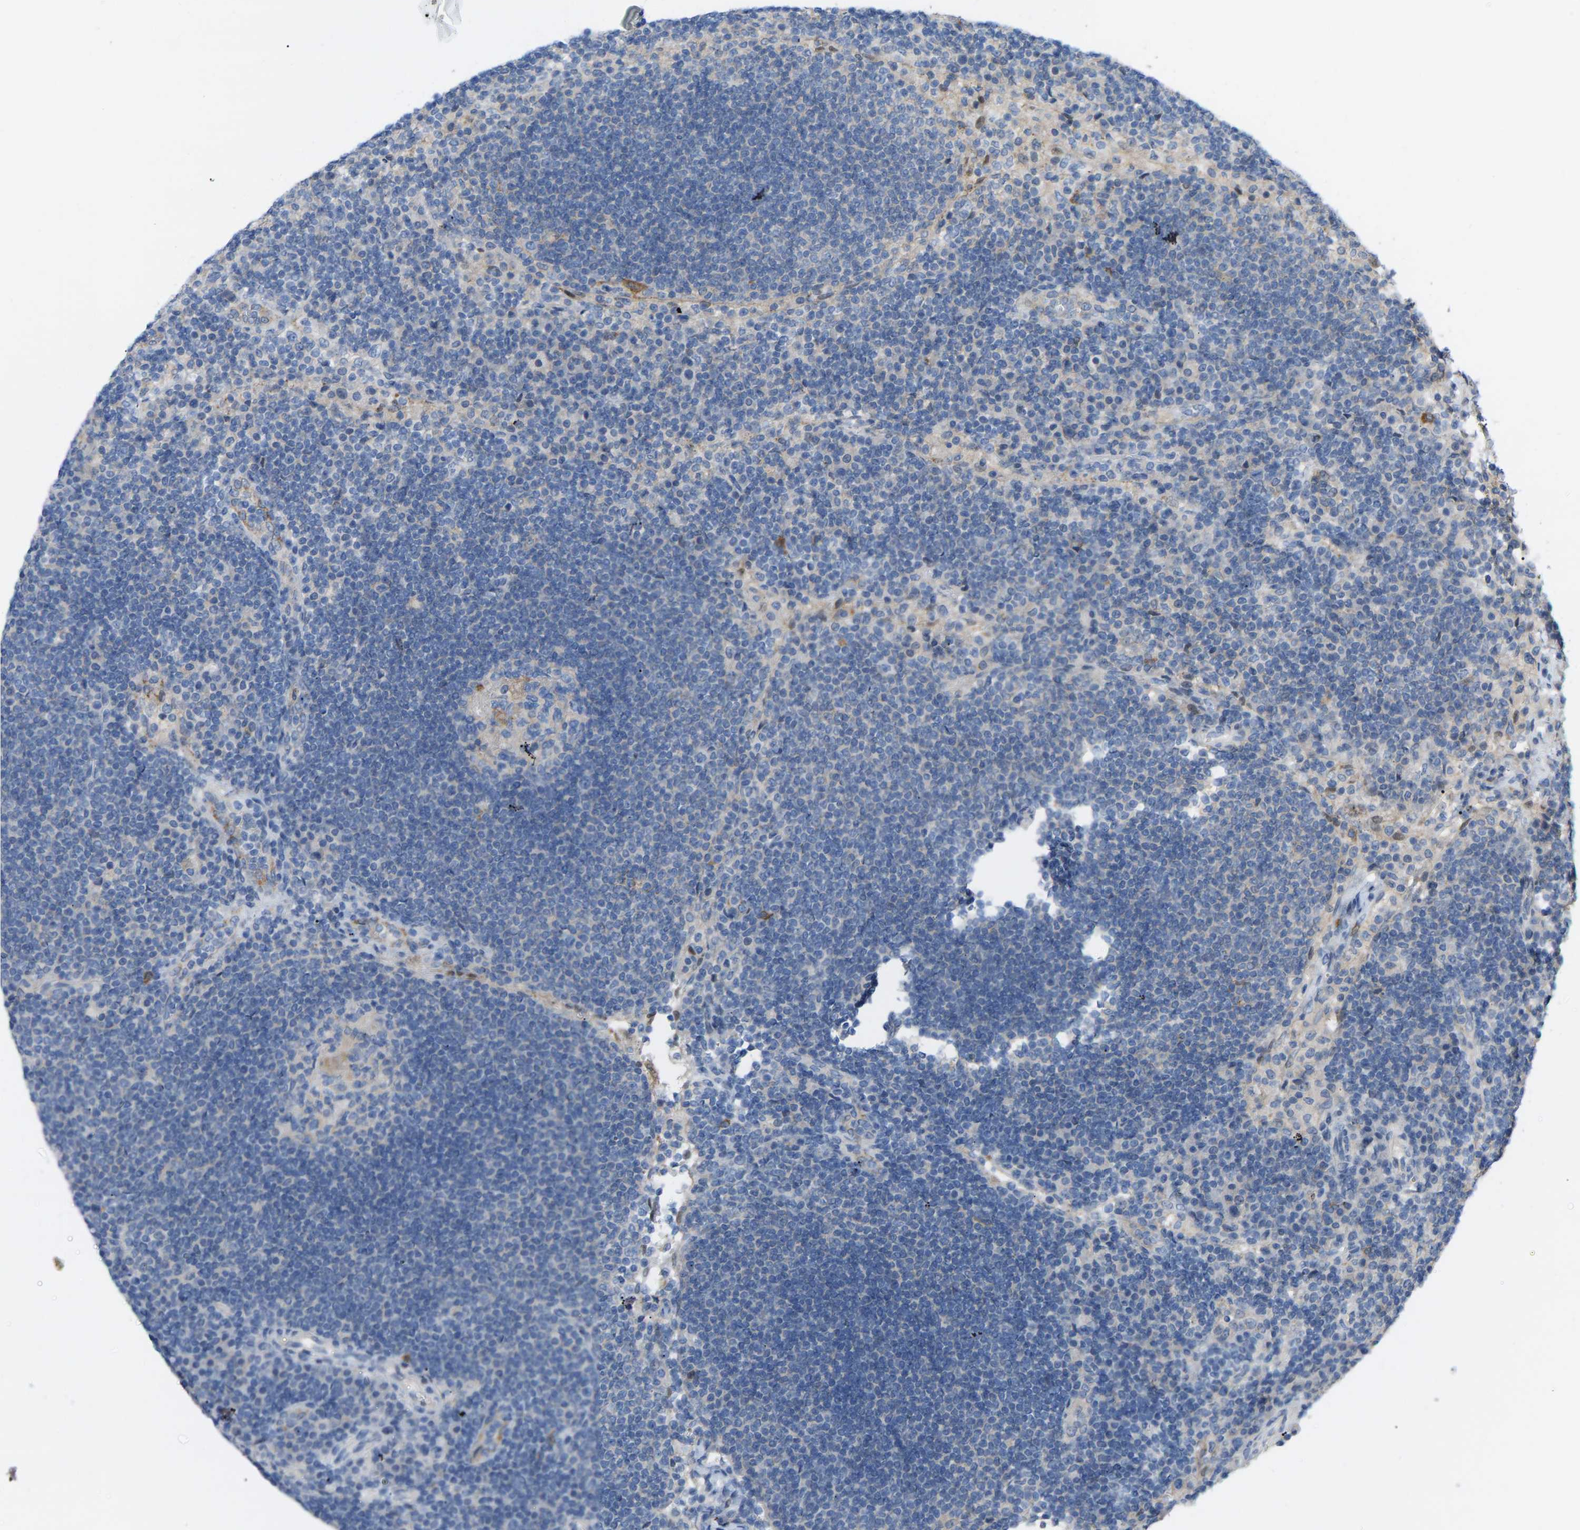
{"staining": {"intensity": "negative", "quantity": "none", "location": "none"}, "tissue": "lymph node", "cell_type": "Germinal center cells", "image_type": "normal", "snomed": [{"axis": "morphology", "description": "Normal tissue, NOS"}, {"axis": "topography", "description": "Lymph node"}], "caption": "Immunohistochemical staining of normal human lymph node reveals no significant expression in germinal center cells. The staining is performed using DAB brown chromogen with nuclei counter-stained in using hematoxylin.", "gene": "ABTB2", "patient": {"sex": "female", "age": 53}}